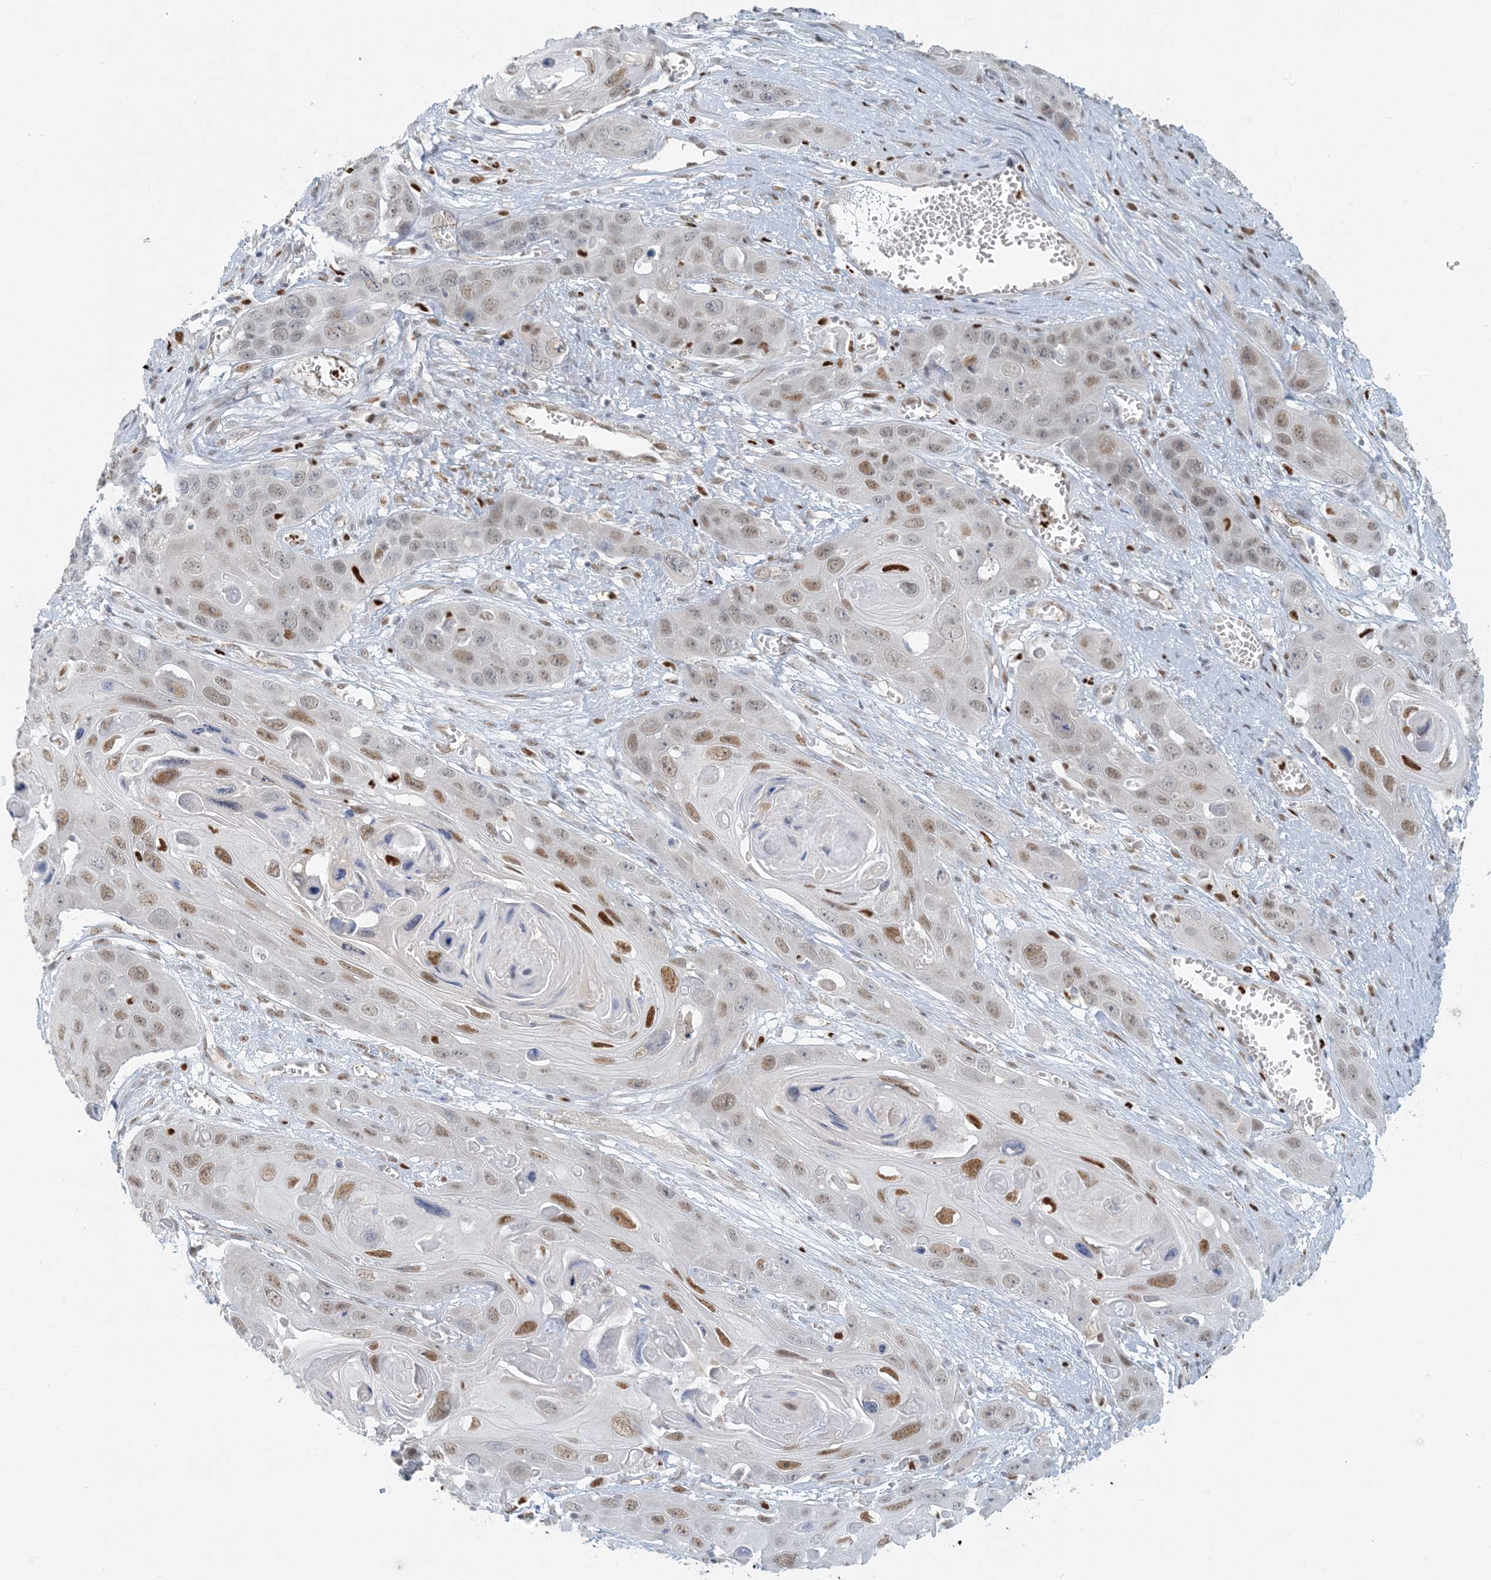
{"staining": {"intensity": "weak", "quantity": ">75%", "location": "nuclear"}, "tissue": "skin cancer", "cell_type": "Tumor cells", "image_type": "cancer", "snomed": [{"axis": "morphology", "description": "Squamous cell carcinoma, NOS"}, {"axis": "topography", "description": "Skin"}], "caption": "High-magnification brightfield microscopy of skin squamous cell carcinoma stained with DAB (3,3'-diaminobenzidine) (brown) and counterstained with hematoxylin (blue). tumor cells exhibit weak nuclear staining is identified in about>75% of cells.", "gene": "AK9", "patient": {"sex": "male", "age": 55}}